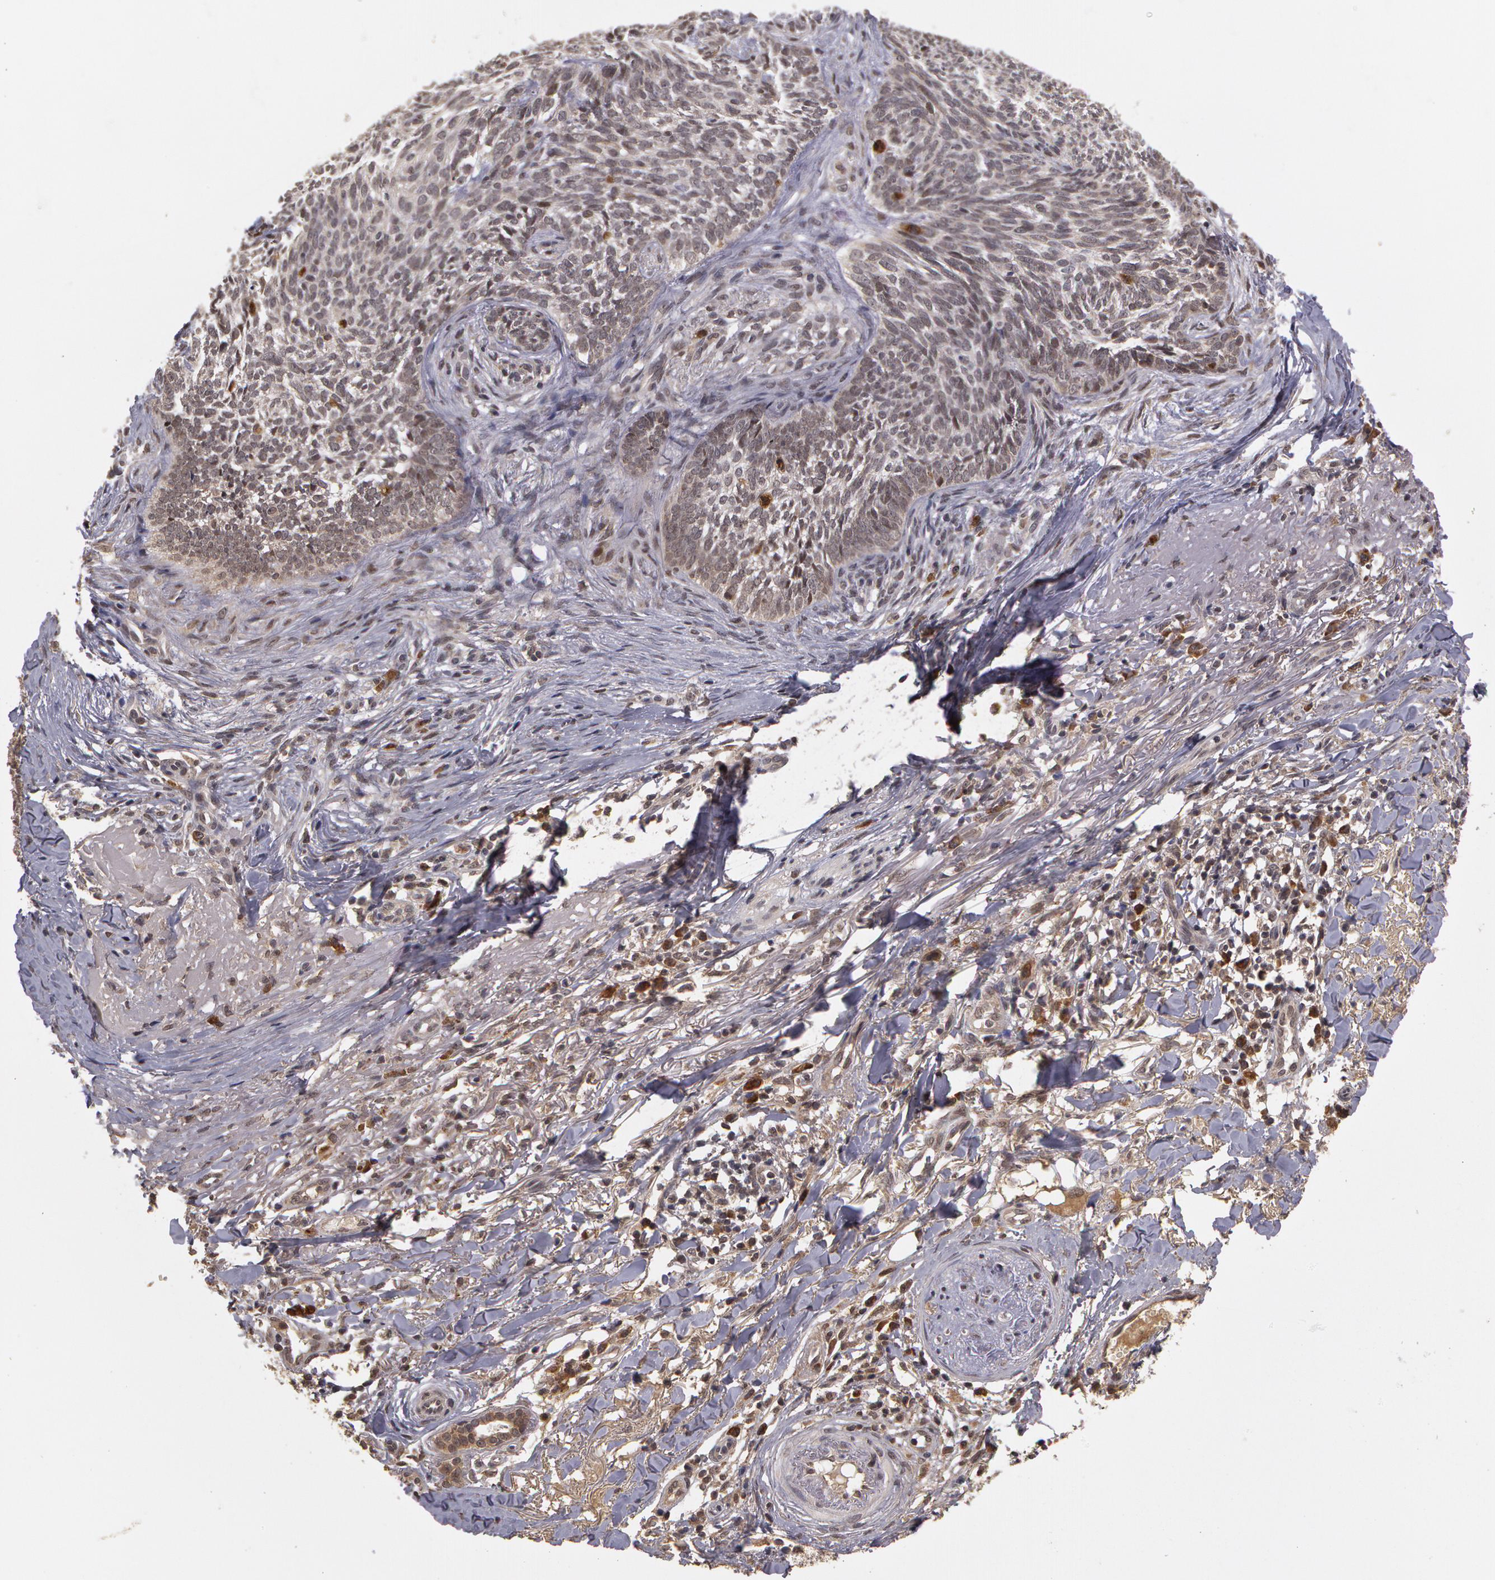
{"staining": {"intensity": "moderate", "quantity": ">75%", "location": "cytoplasmic/membranous,nuclear"}, "tissue": "skin cancer", "cell_type": "Tumor cells", "image_type": "cancer", "snomed": [{"axis": "morphology", "description": "Basal cell carcinoma"}, {"axis": "topography", "description": "Skin"}], "caption": "Skin cancer stained with a brown dye shows moderate cytoplasmic/membranous and nuclear positive positivity in about >75% of tumor cells.", "gene": "GLIS1", "patient": {"sex": "female", "age": 81}}